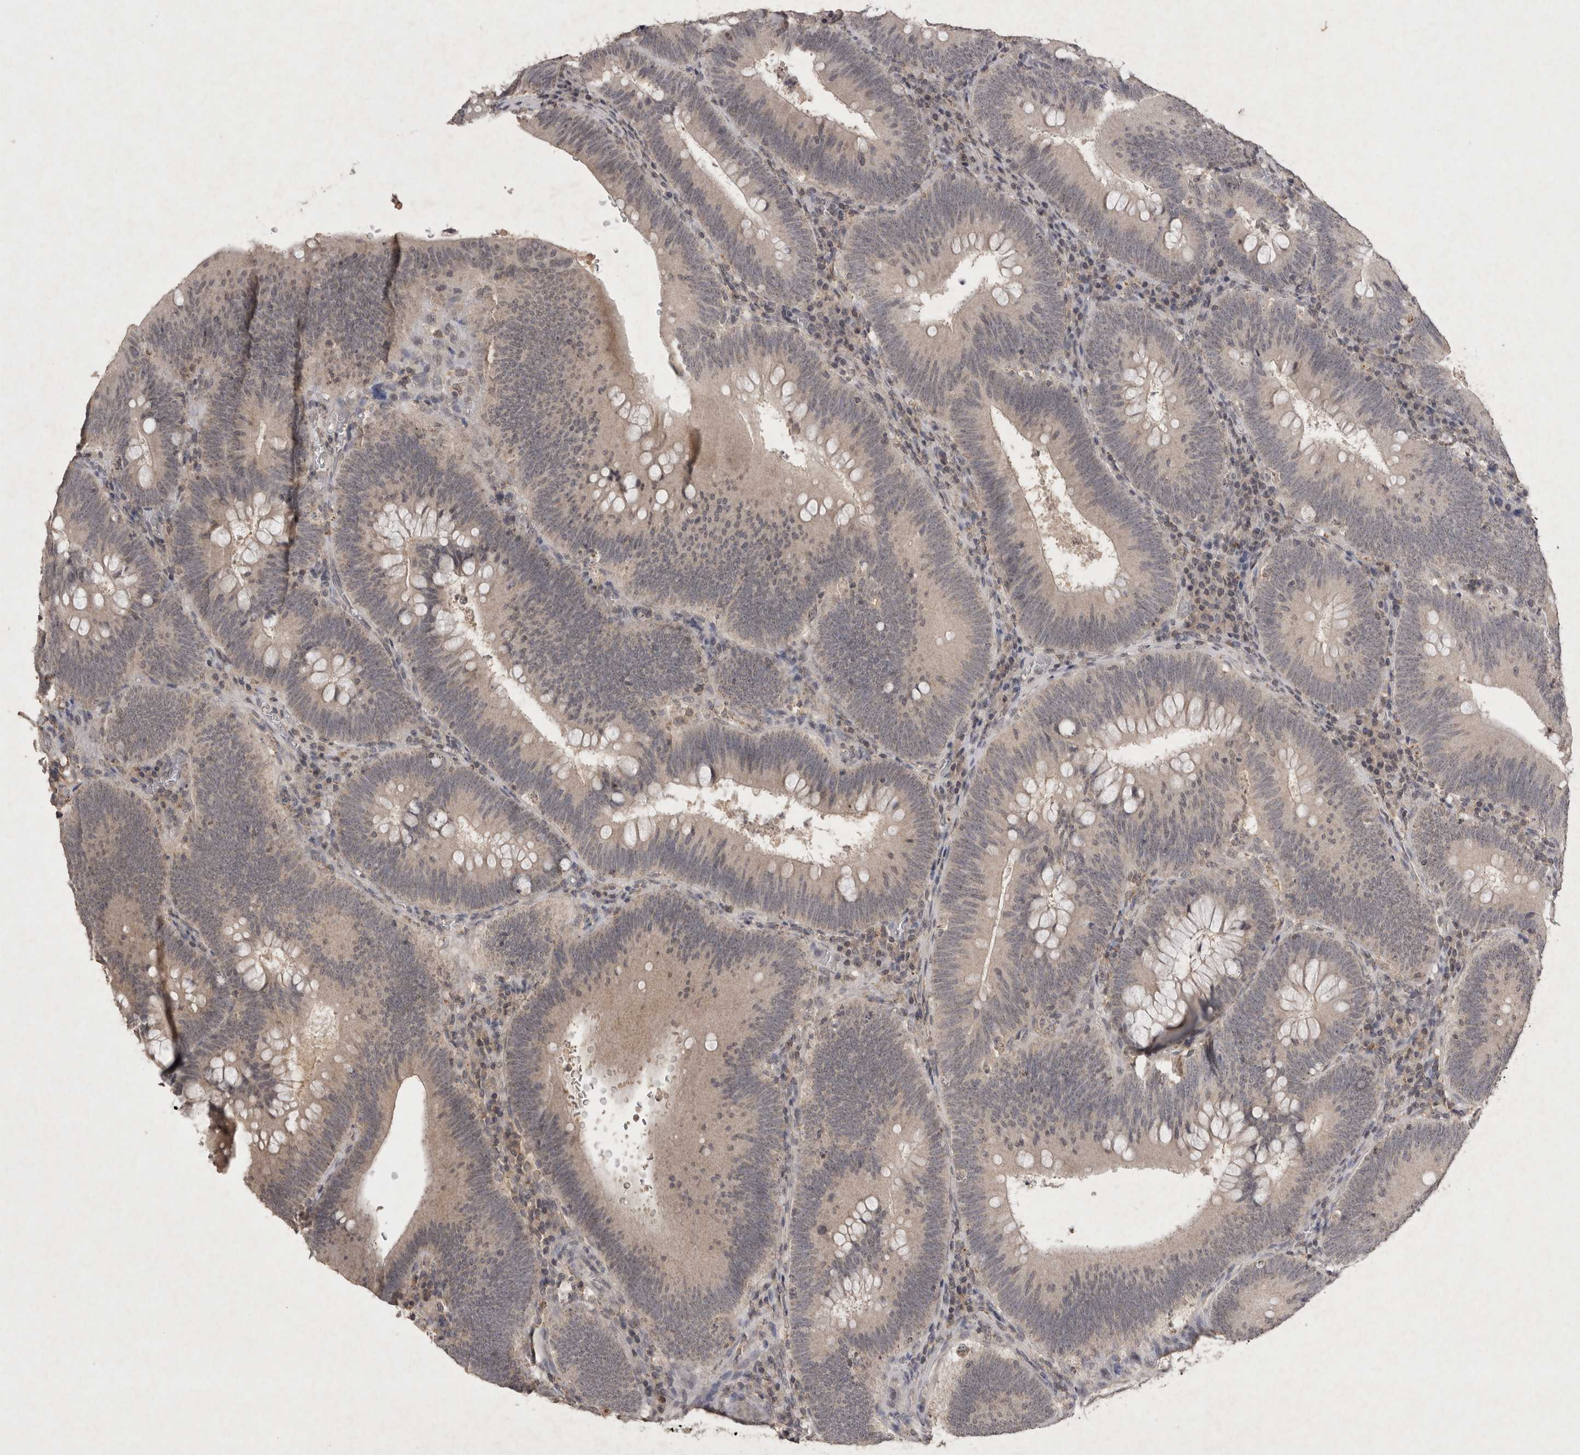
{"staining": {"intensity": "weak", "quantity": ">75%", "location": "cytoplasmic/membranous"}, "tissue": "colorectal cancer", "cell_type": "Tumor cells", "image_type": "cancer", "snomed": [{"axis": "morphology", "description": "Normal tissue, NOS"}, {"axis": "topography", "description": "Colon"}], "caption": "The immunohistochemical stain labels weak cytoplasmic/membranous positivity in tumor cells of colorectal cancer tissue.", "gene": "APLNR", "patient": {"sex": "female", "age": 82}}